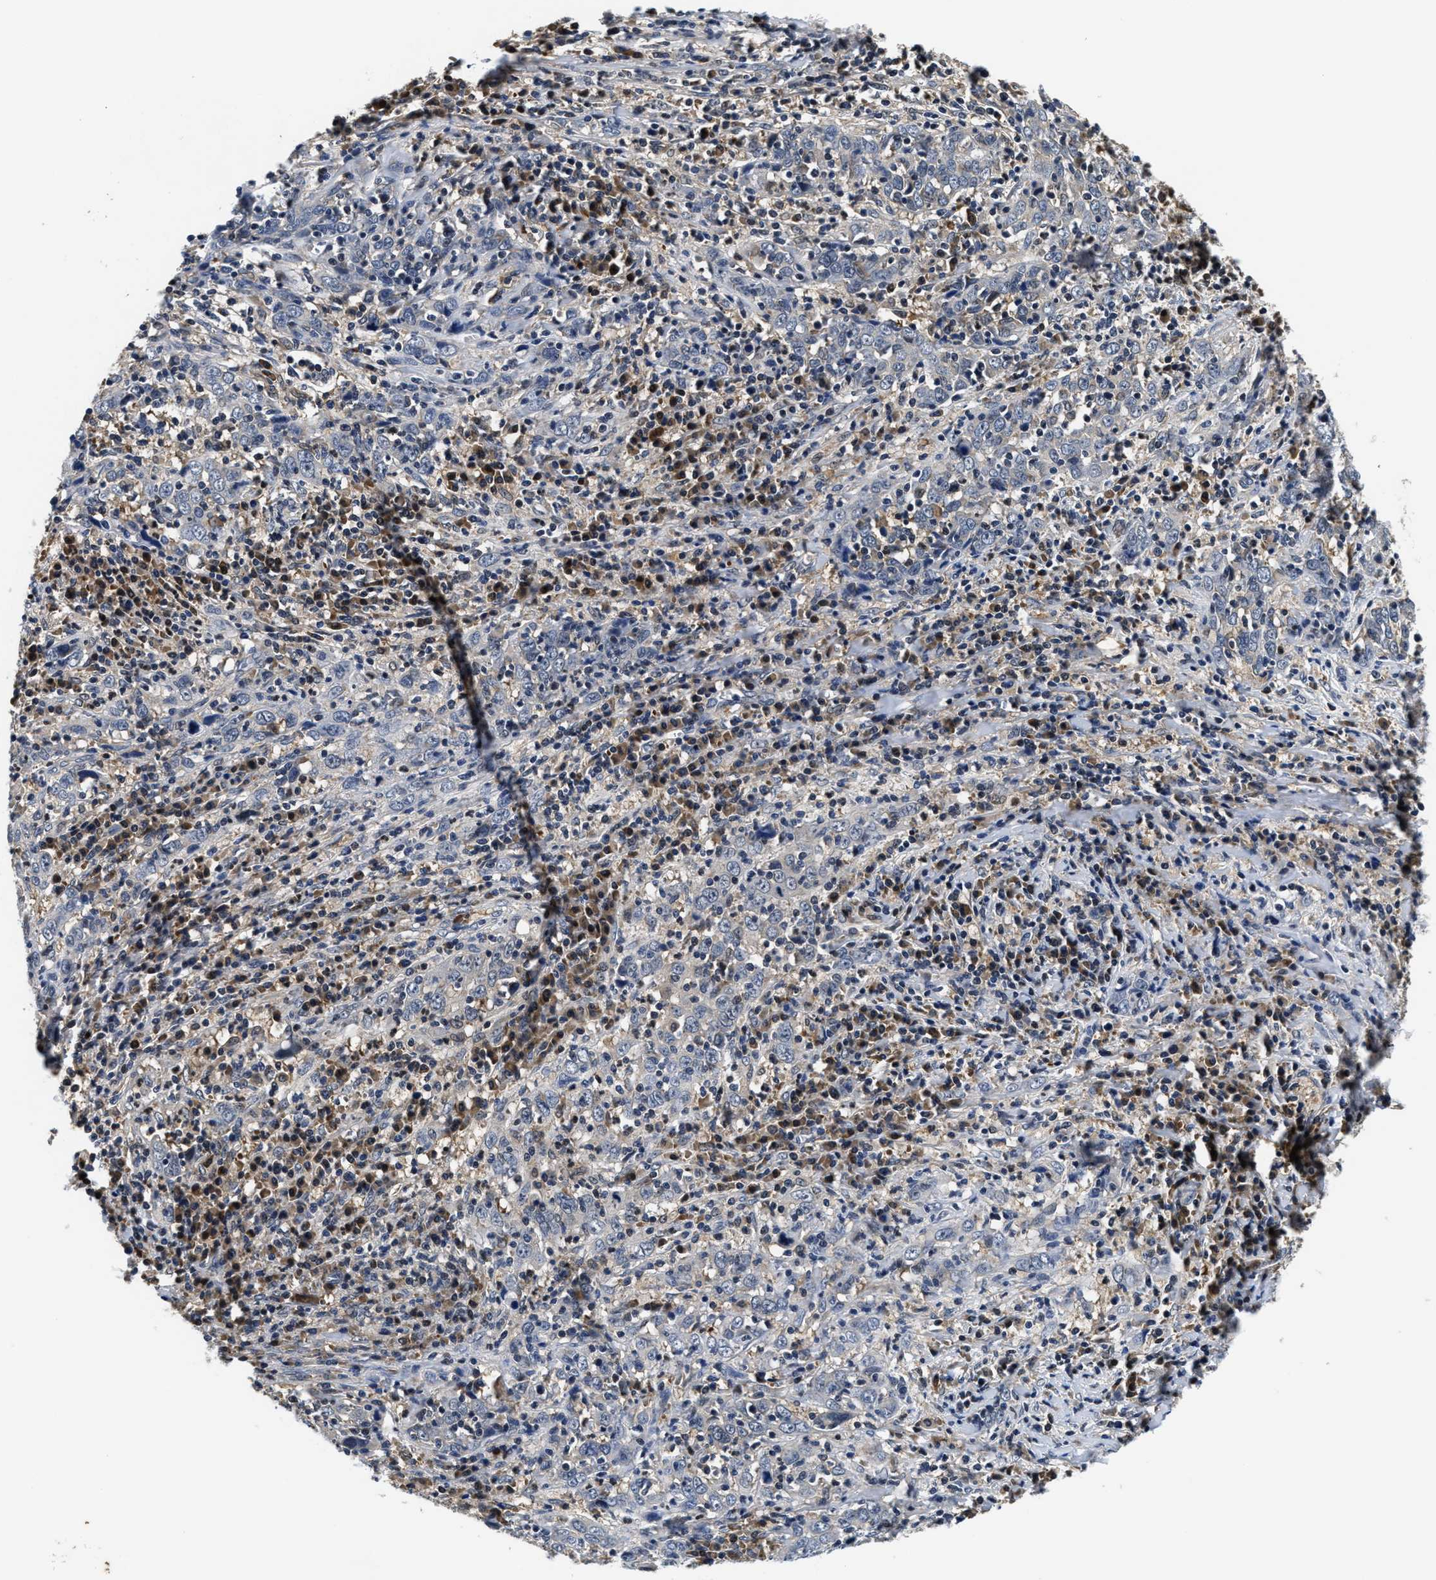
{"staining": {"intensity": "negative", "quantity": "none", "location": "none"}, "tissue": "cervical cancer", "cell_type": "Tumor cells", "image_type": "cancer", "snomed": [{"axis": "morphology", "description": "Squamous cell carcinoma, NOS"}, {"axis": "topography", "description": "Cervix"}], "caption": "Tumor cells show no significant staining in squamous cell carcinoma (cervical). (Immunohistochemistry, brightfield microscopy, high magnification).", "gene": "PHPT1", "patient": {"sex": "female", "age": 46}}